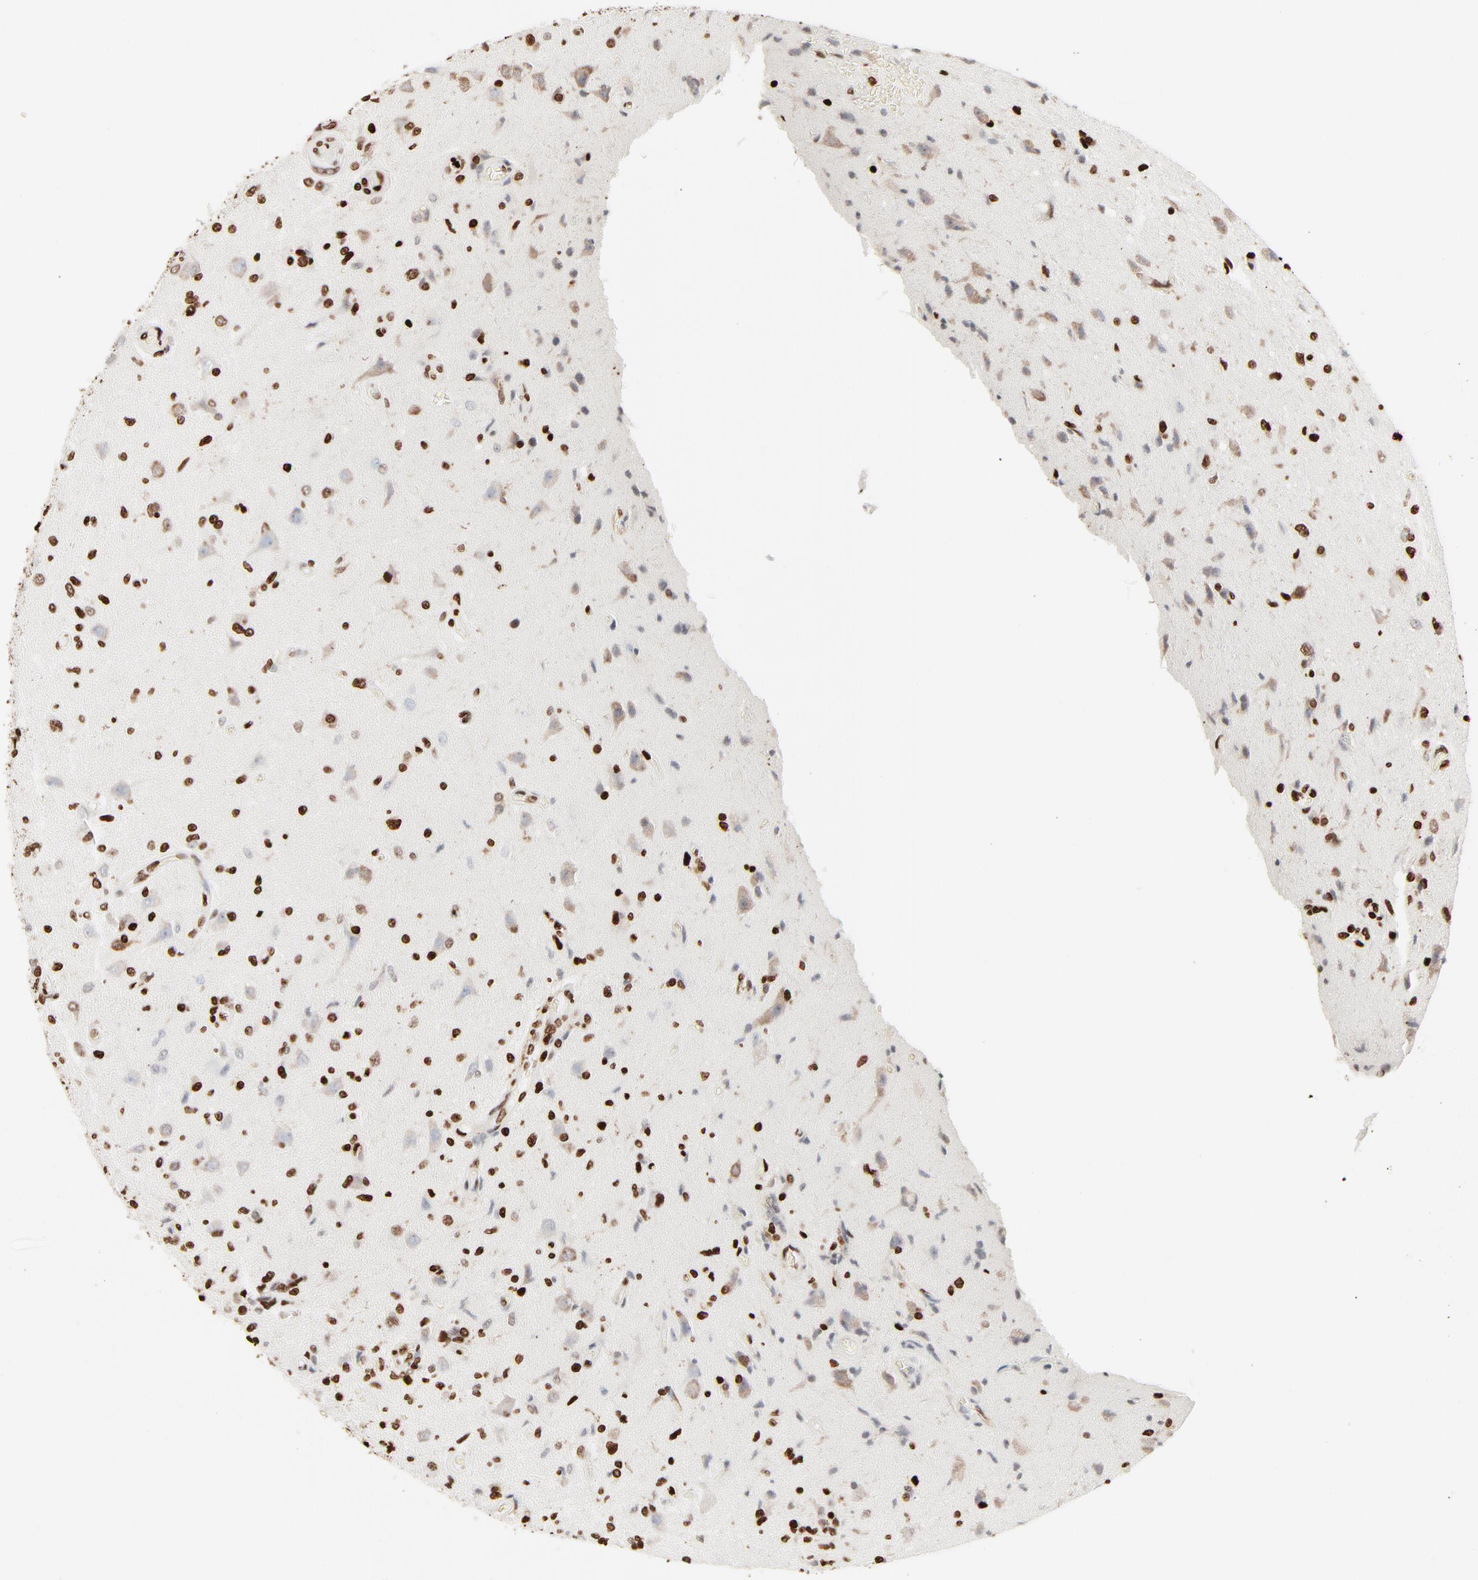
{"staining": {"intensity": "strong", "quantity": ">75%", "location": "nuclear"}, "tissue": "glioma", "cell_type": "Tumor cells", "image_type": "cancer", "snomed": [{"axis": "morphology", "description": "Normal tissue, NOS"}, {"axis": "morphology", "description": "Glioma, malignant, High grade"}, {"axis": "topography", "description": "Cerebral cortex"}], "caption": "Glioma stained for a protein demonstrates strong nuclear positivity in tumor cells.", "gene": "HMGB2", "patient": {"sex": "male", "age": 77}}